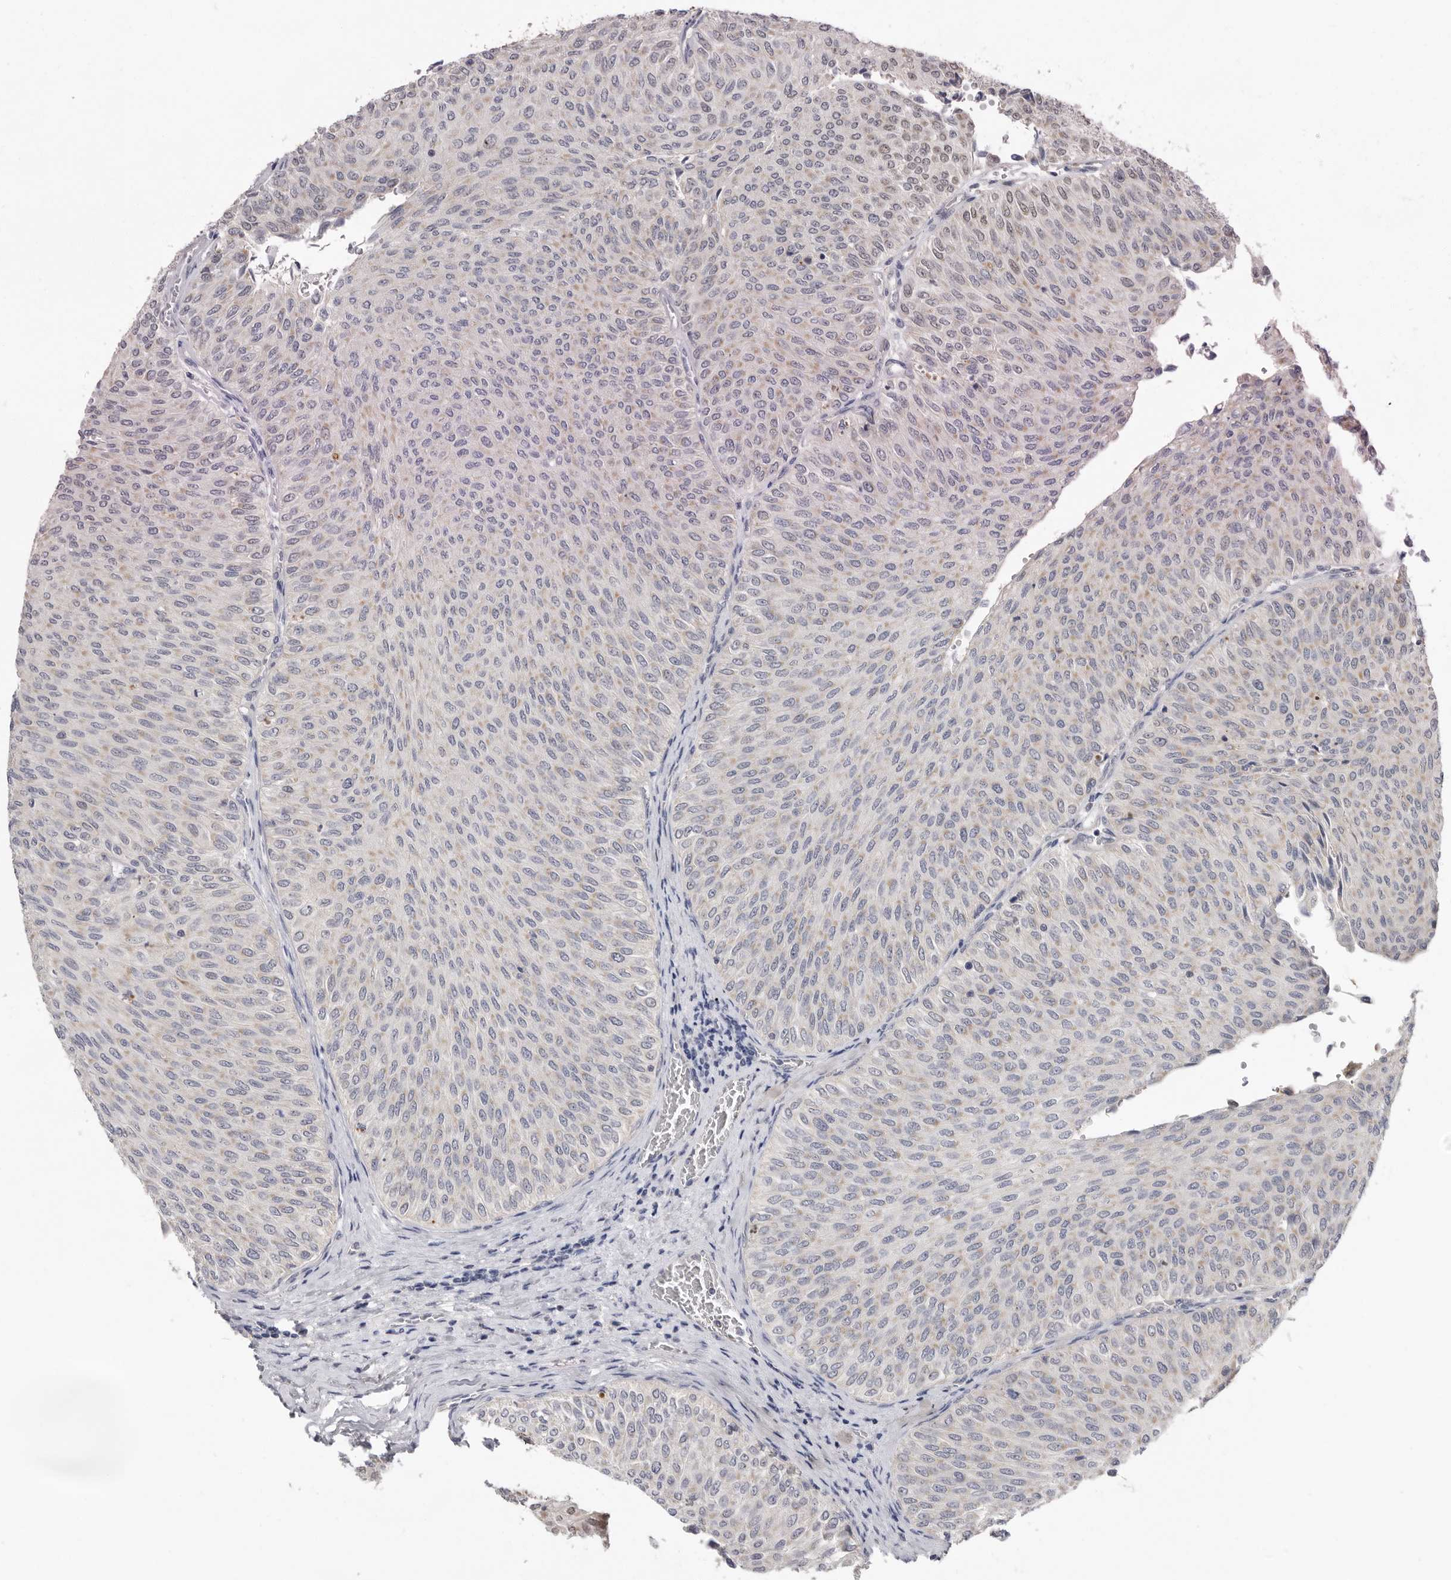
{"staining": {"intensity": "weak", "quantity": "<25%", "location": "cytoplasmic/membranous,nuclear"}, "tissue": "urothelial cancer", "cell_type": "Tumor cells", "image_type": "cancer", "snomed": [{"axis": "morphology", "description": "Urothelial carcinoma, Low grade"}, {"axis": "topography", "description": "Urinary bladder"}], "caption": "The histopathology image displays no staining of tumor cells in urothelial cancer.", "gene": "BRCA2", "patient": {"sex": "male", "age": 78}}